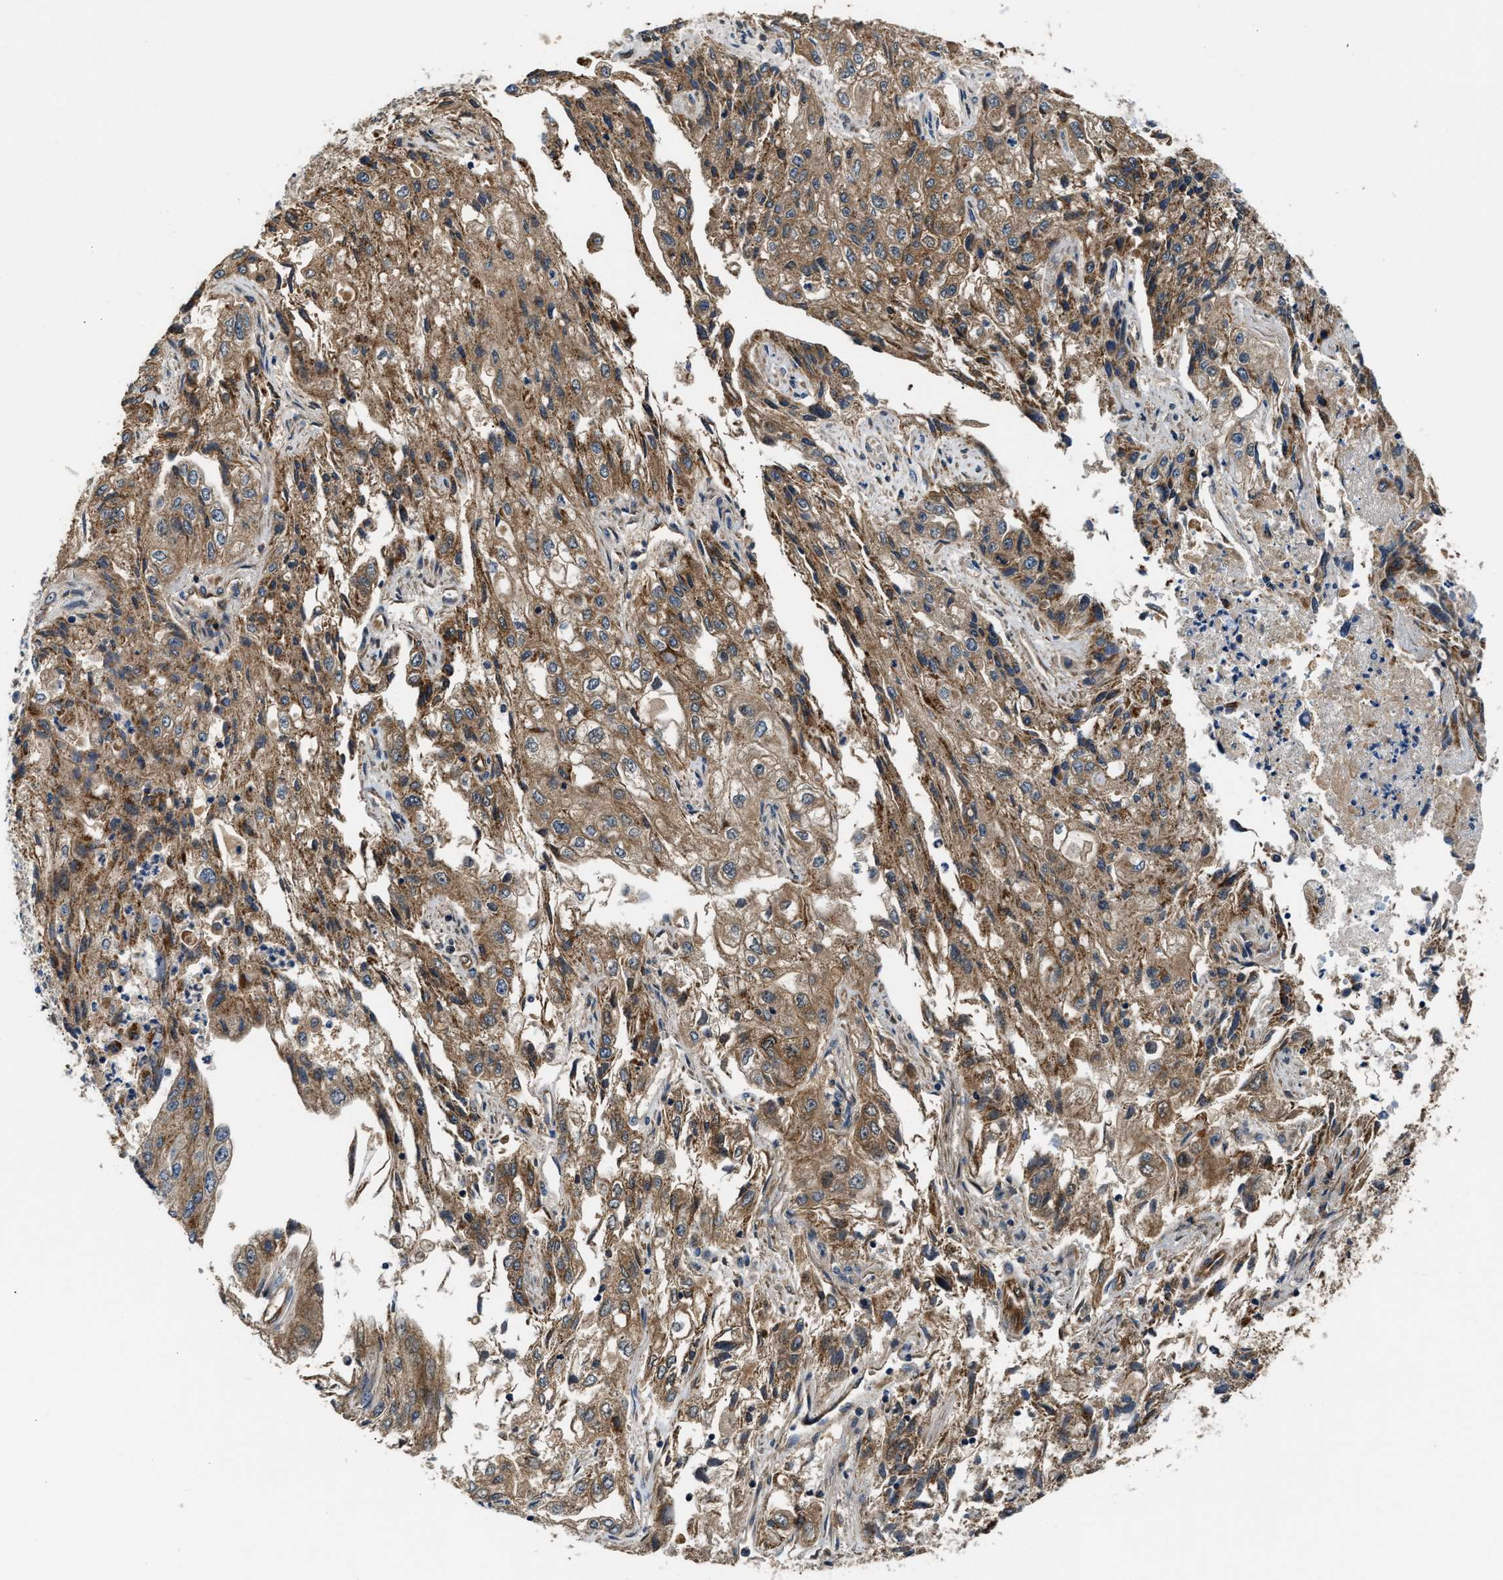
{"staining": {"intensity": "moderate", "quantity": ">75%", "location": "cytoplasmic/membranous"}, "tissue": "endometrial cancer", "cell_type": "Tumor cells", "image_type": "cancer", "snomed": [{"axis": "morphology", "description": "Adenocarcinoma, NOS"}, {"axis": "topography", "description": "Endometrium"}], "caption": "IHC micrograph of adenocarcinoma (endometrial) stained for a protein (brown), which shows medium levels of moderate cytoplasmic/membranous expression in about >75% of tumor cells.", "gene": "PPA1", "patient": {"sex": "female", "age": 49}}